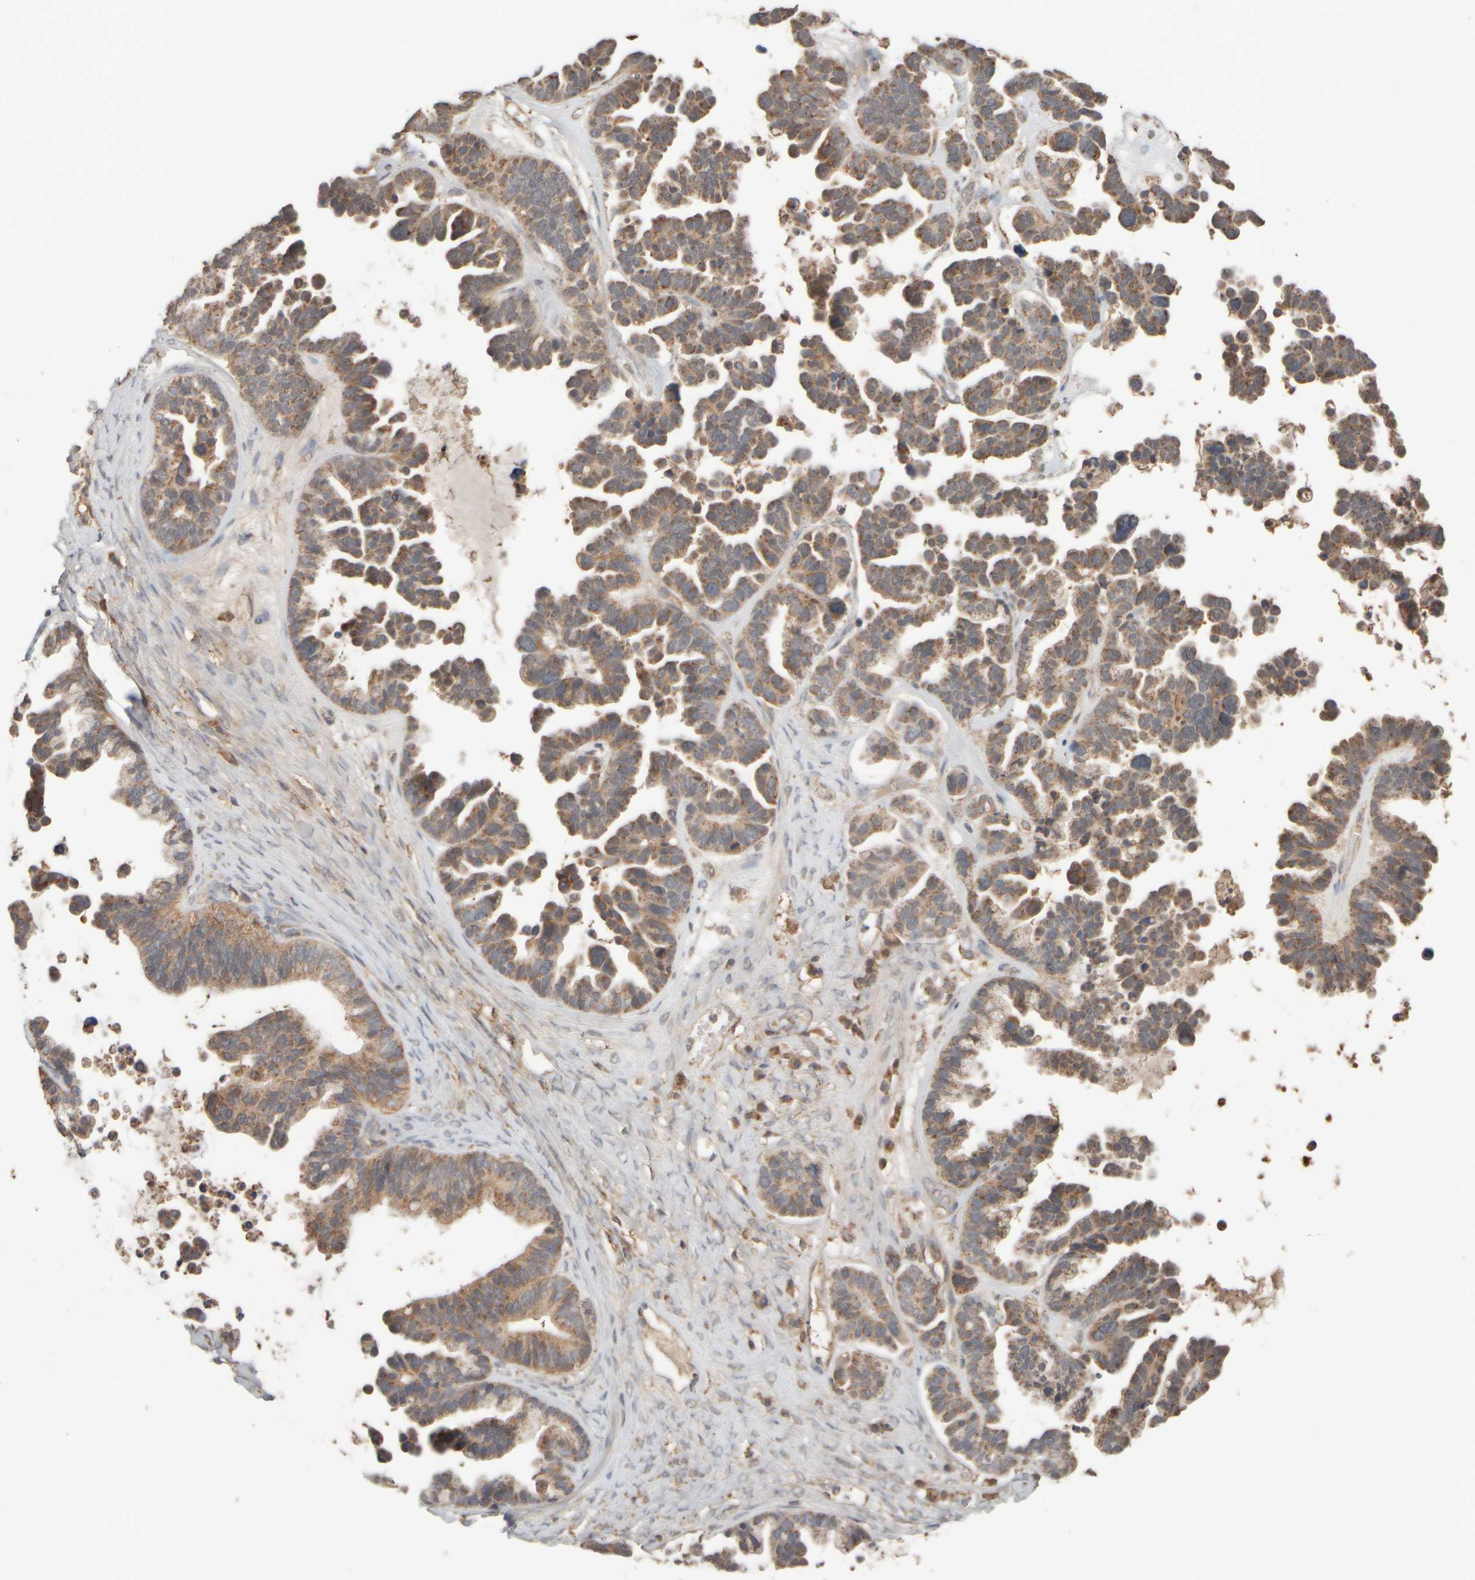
{"staining": {"intensity": "weak", "quantity": ">75%", "location": "cytoplasmic/membranous"}, "tissue": "ovarian cancer", "cell_type": "Tumor cells", "image_type": "cancer", "snomed": [{"axis": "morphology", "description": "Cystadenocarcinoma, serous, NOS"}, {"axis": "topography", "description": "Ovary"}], "caption": "Immunohistochemistry (DAB (3,3'-diaminobenzidine)) staining of serous cystadenocarcinoma (ovarian) reveals weak cytoplasmic/membranous protein expression in about >75% of tumor cells. The staining was performed using DAB (3,3'-diaminobenzidine) to visualize the protein expression in brown, while the nuclei were stained in blue with hematoxylin (Magnification: 20x).", "gene": "EIF2B3", "patient": {"sex": "female", "age": 56}}